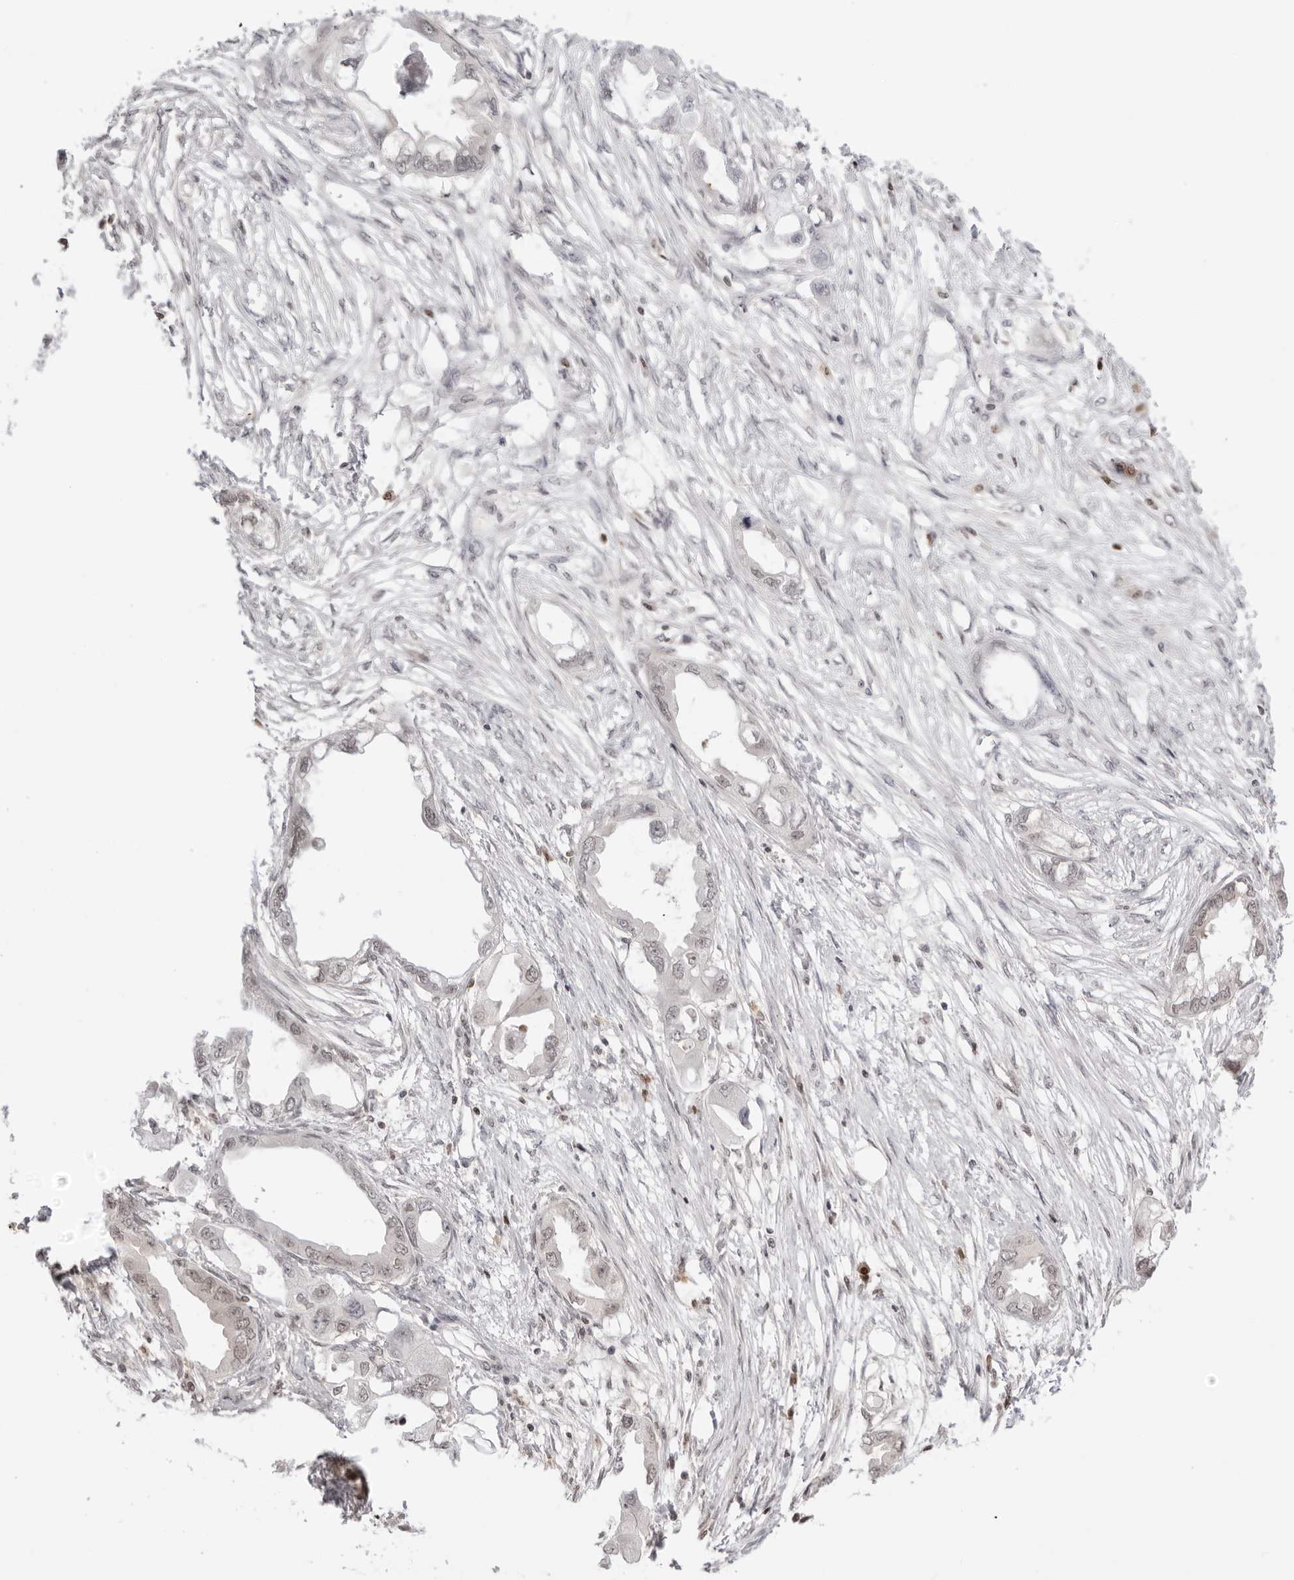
{"staining": {"intensity": "weak", "quantity": "<25%", "location": "nuclear"}, "tissue": "endometrial cancer", "cell_type": "Tumor cells", "image_type": "cancer", "snomed": [{"axis": "morphology", "description": "Adenocarcinoma, NOS"}, {"axis": "morphology", "description": "Adenocarcinoma, metastatic, NOS"}, {"axis": "topography", "description": "Adipose tissue"}, {"axis": "topography", "description": "Endometrium"}], "caption": "Endometrial cancer was stained to show a protein in brown. There is no significant expression in tumor cells.", "gene": "RNF146", "patient": {"sex": "female", "age": 67}}